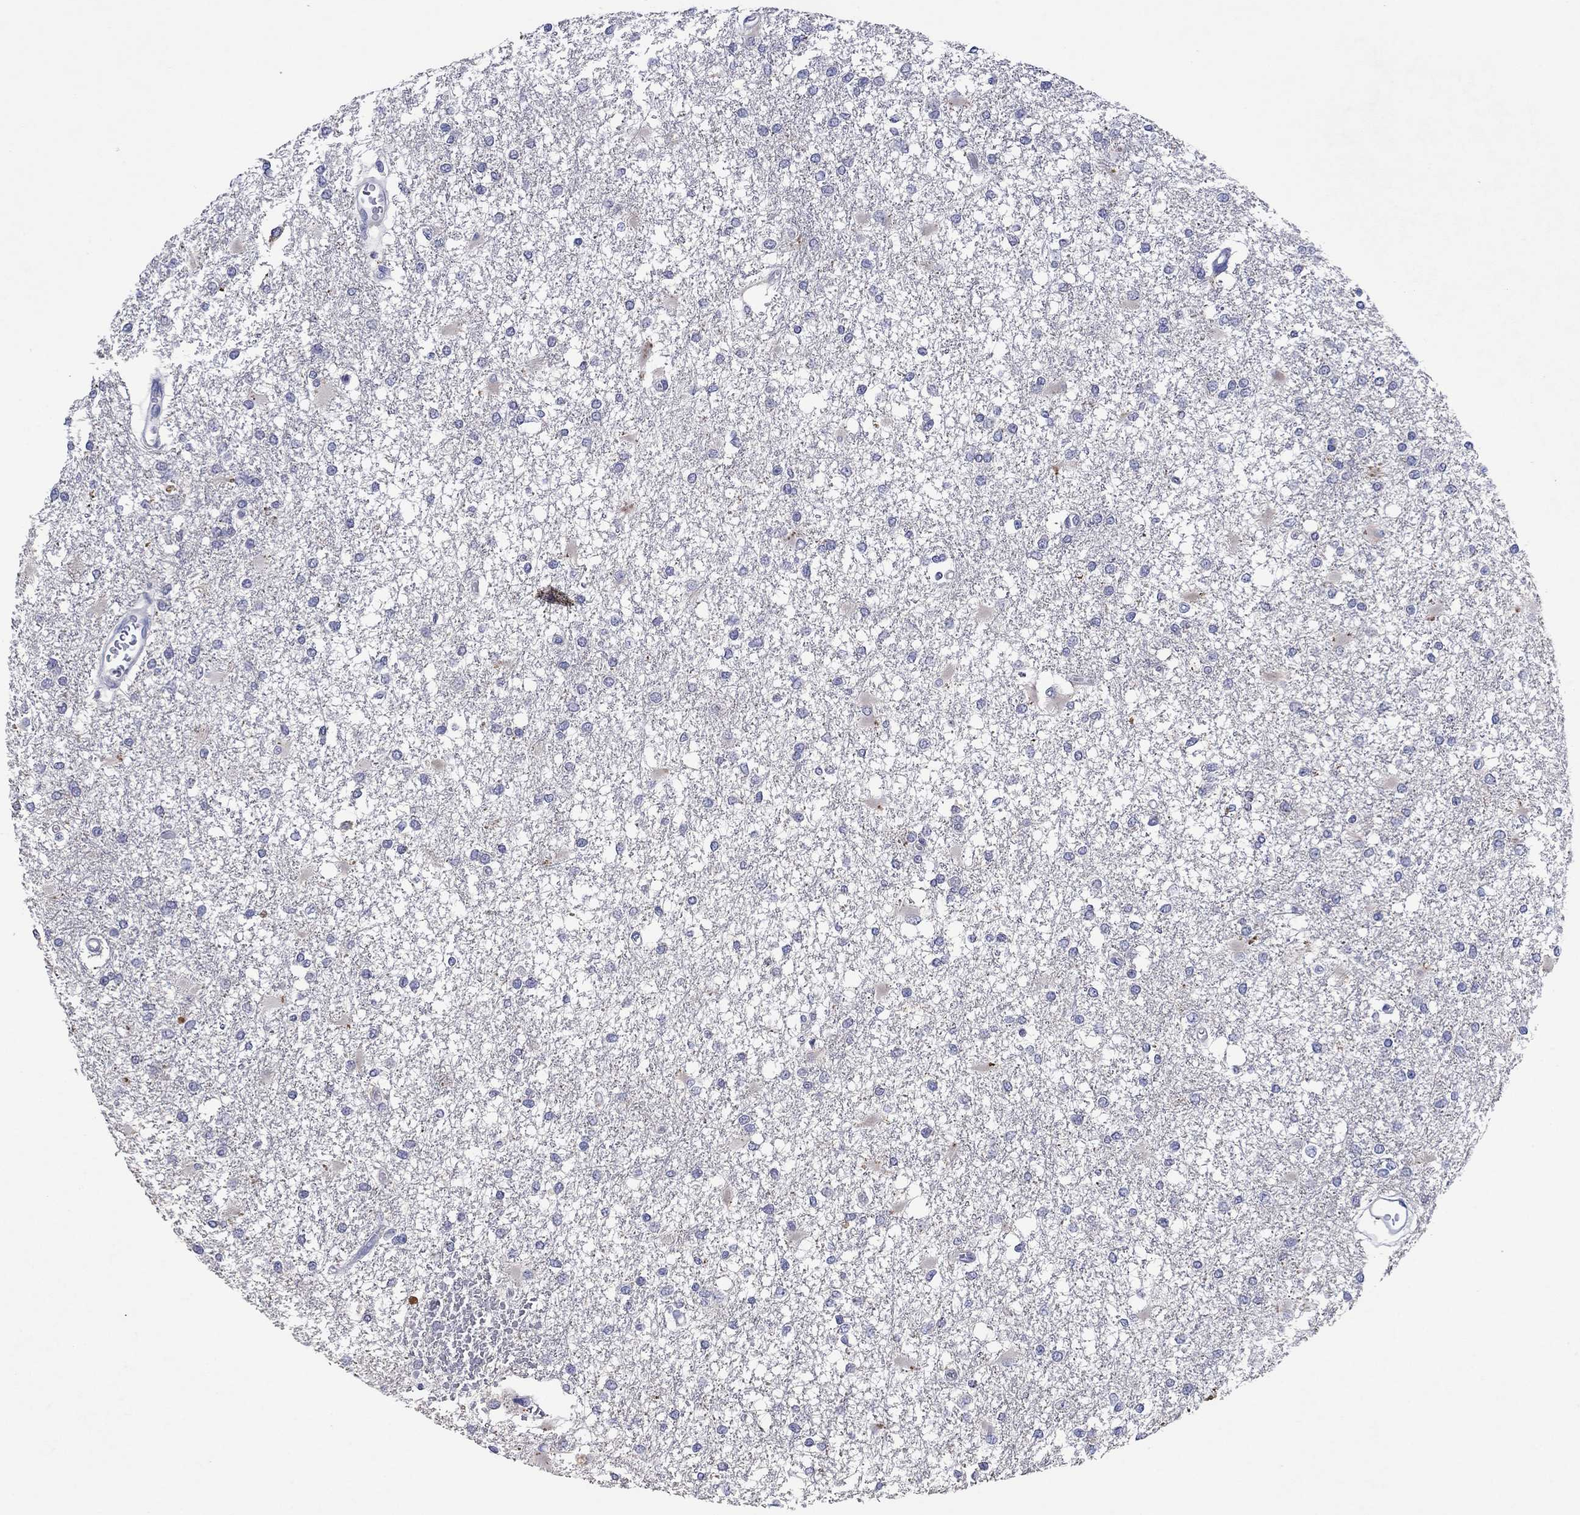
{"staining": {"intensity": "negative", "quantity": "none", "location": "none"}, "tissue": "glioma", "cell_type": "Tumor cells", "image_type": "cancer", "snomed": [{"axis": "morphology", "description": "Glioma, malignant, High grade"}, {"axis": "topography", "description": "Cerebral cortex"}], "caption": "High magnification brightfield microscopy of high-grade glioma (malignant) stained with DAB (brown) and counterstained with hematoxylin (blue): tumor cells show no significant expression.", "gene": "HDC", "patient": {"sex": "male", "age": 79}}